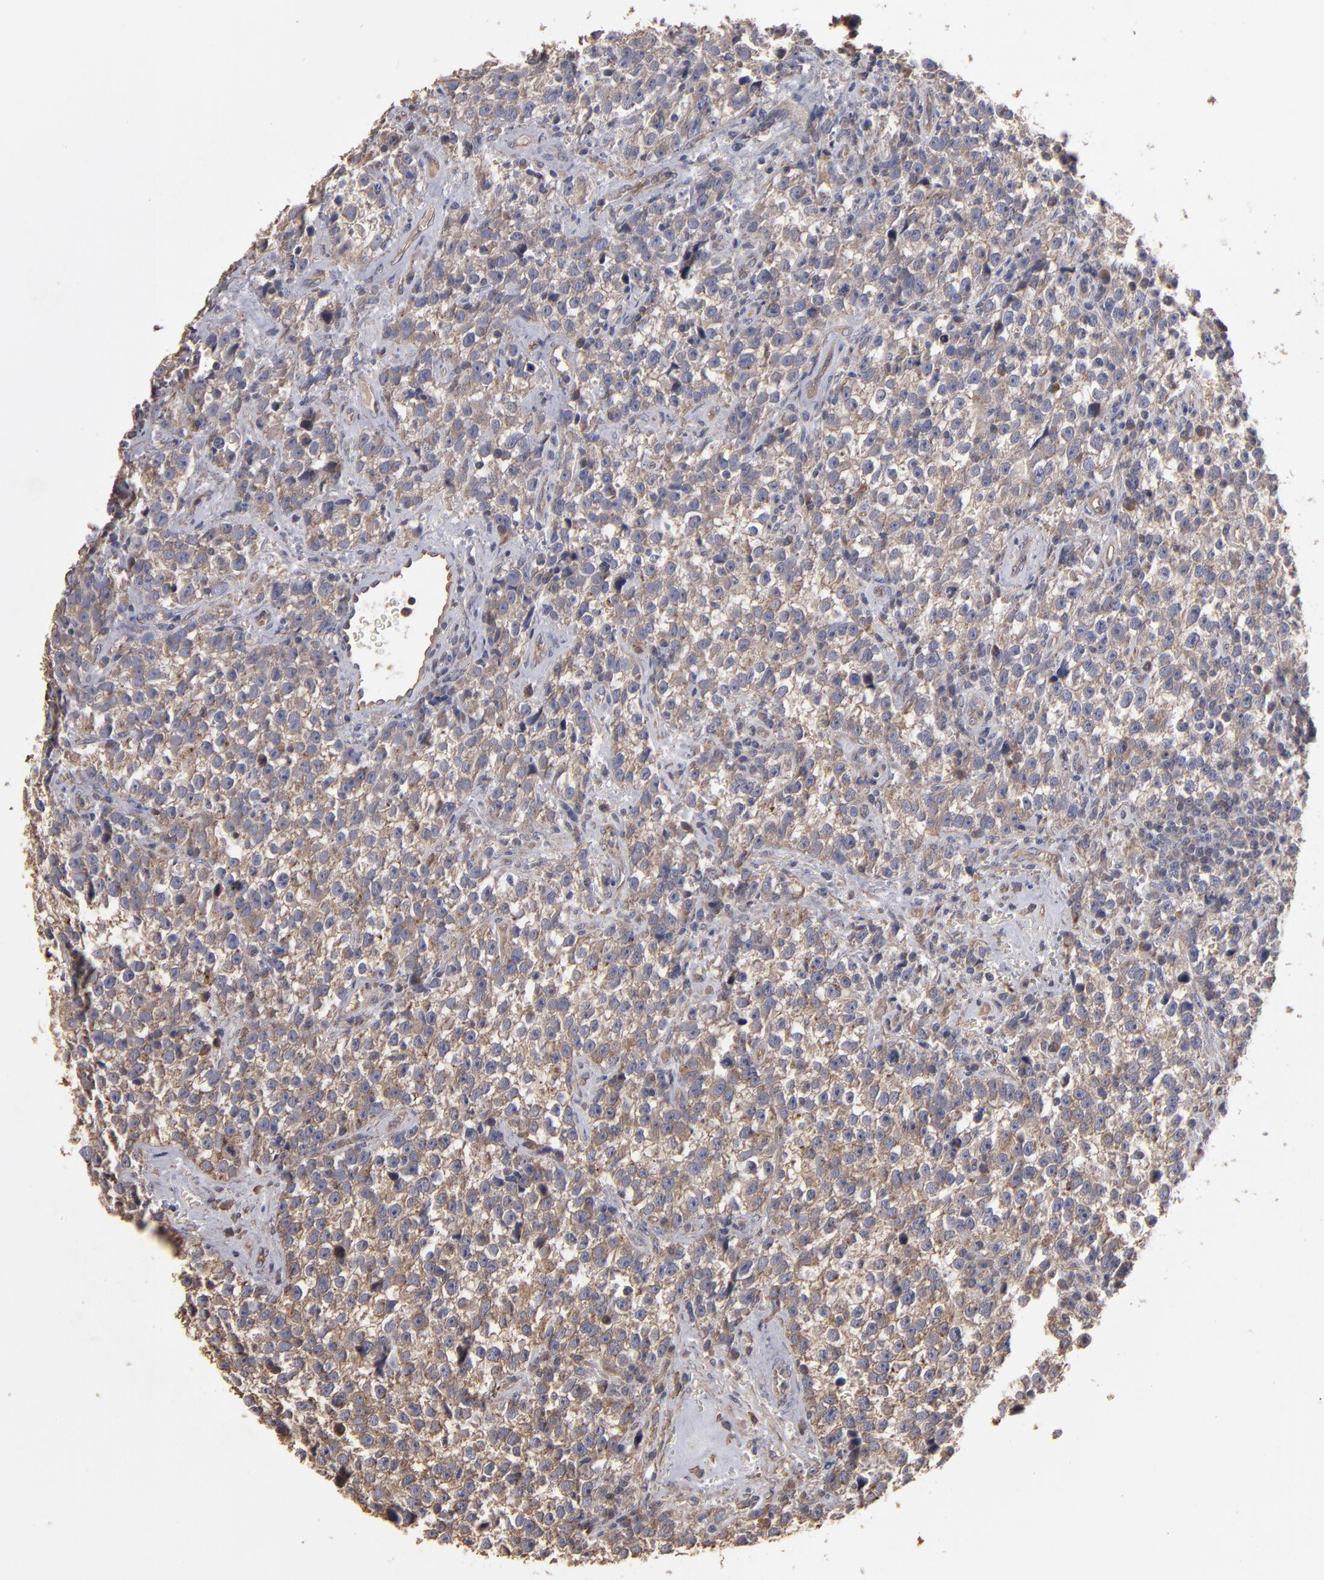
{"staining": {"intensity": "moderate", "quantity": ">75%", "location": "cytoplasmic/membranous"}, "tissue": "testis cancer", "cell_type": "Tumor cells", "image_type": "cancer", "snomed": [{"axis": "morphology", "description": "Seminoma, NOS"}, {"axis": "topography", "description": "Testis"}], "caption": "IHC photomicrograph of neoplastic tissue: human seminoma (testis) stained using IHC exhibits medium levels of moderate protein expression localized specifically in the cytoplasmic/membranous of tumor cells, appearing as a cytoplasmic/membranous brown color.", "gene": "DMD", "patient": {"sex": "male", "age": 38}}